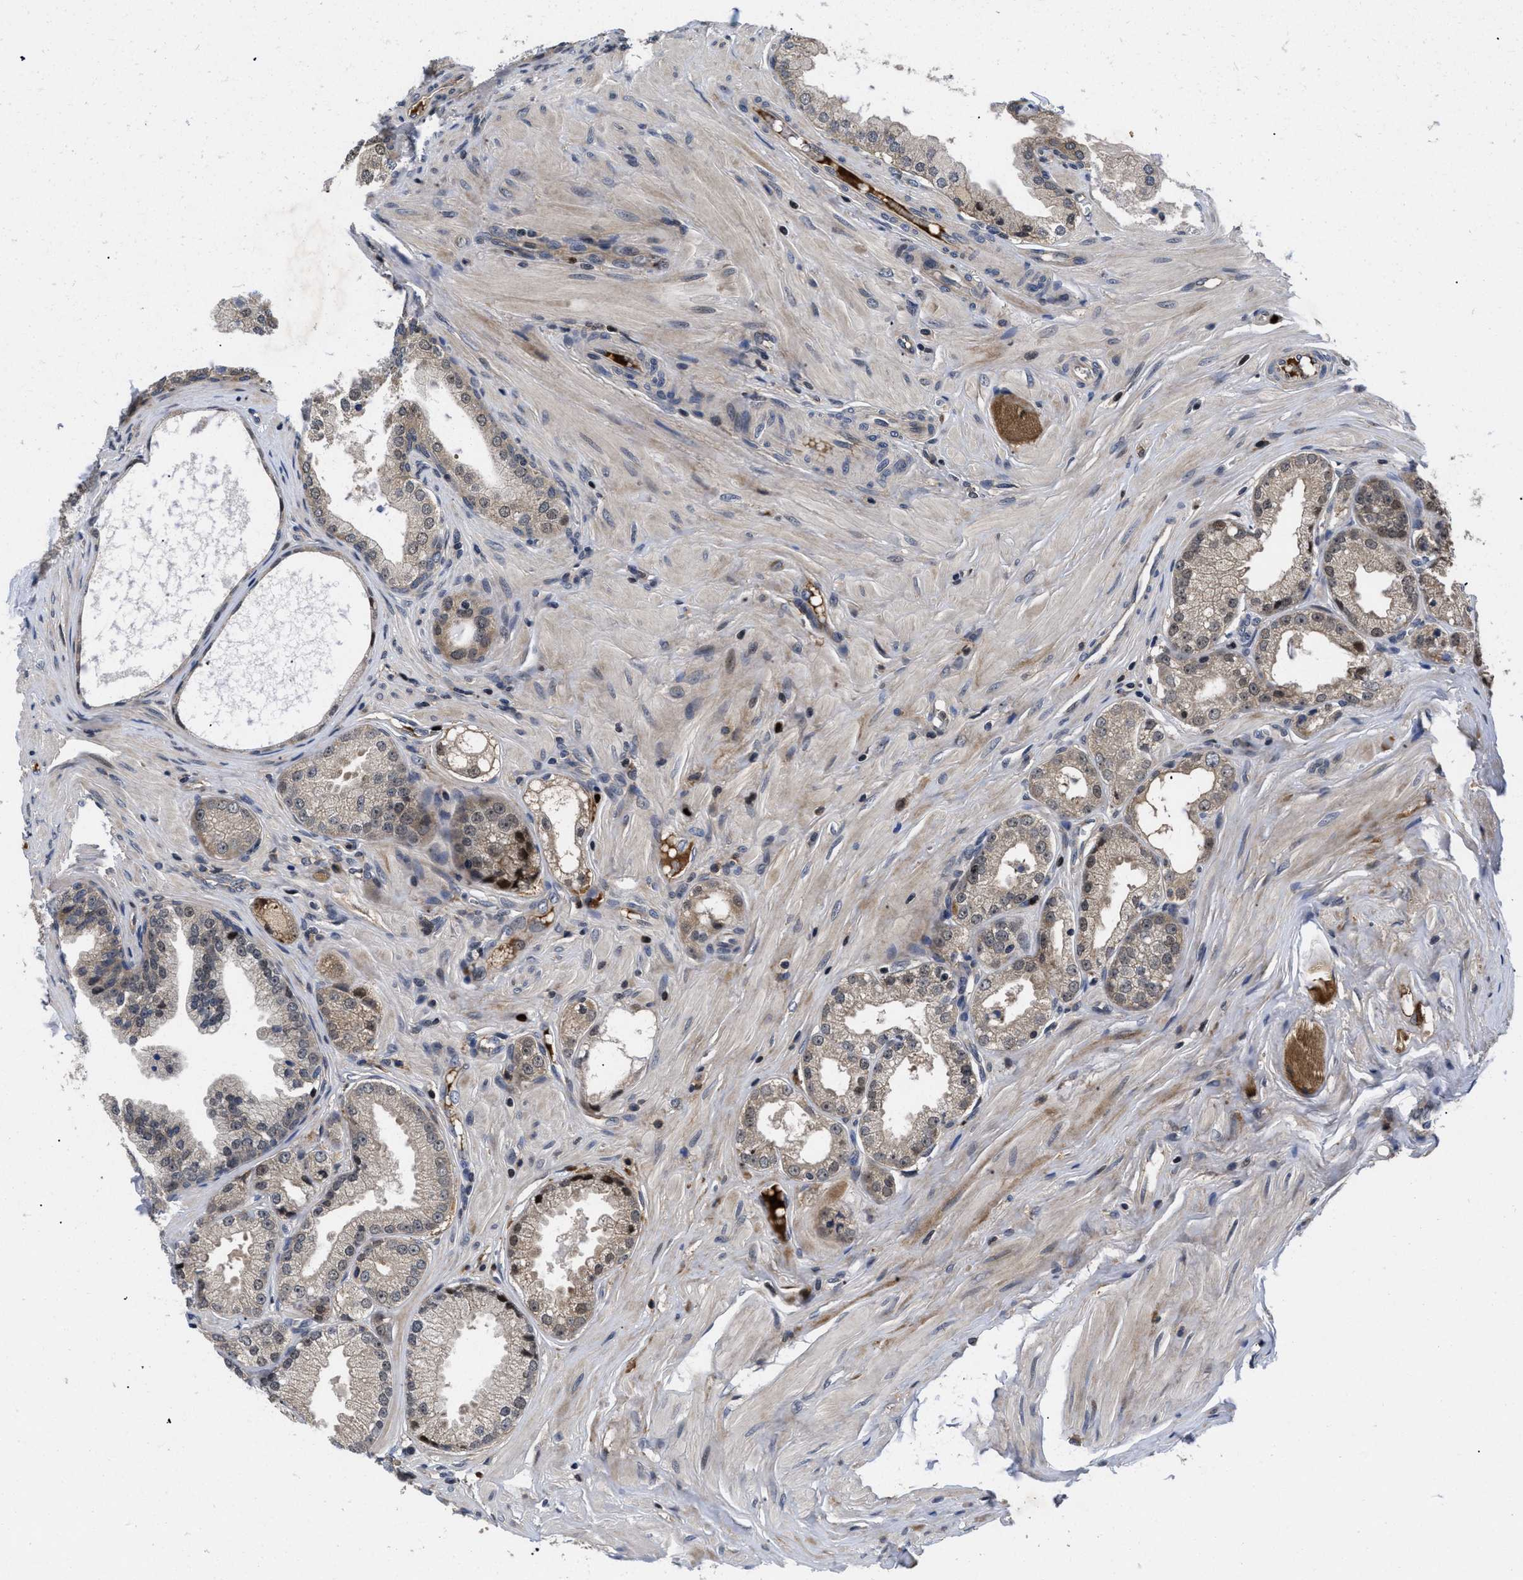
{"staining": {"intensity": "weak", "quantity": "<25%", "location": "cytoplasmic/membranous"}, "tissue": "prostate cancer", "cell_type": "Tumor cells", "image_type": "cancer", "snomed": [{"axis": "morphology", "description": "Adenocarcinoma, Low grade"}, {"axis": "topography", "description": "Prostate"}], "caption": "Tumor cells show no significant protein staining in prostate cancer (adenocarcinoma (low-grade)).", "gene": "FAM200A", "patient": {"sex": "male", "age": 57}}